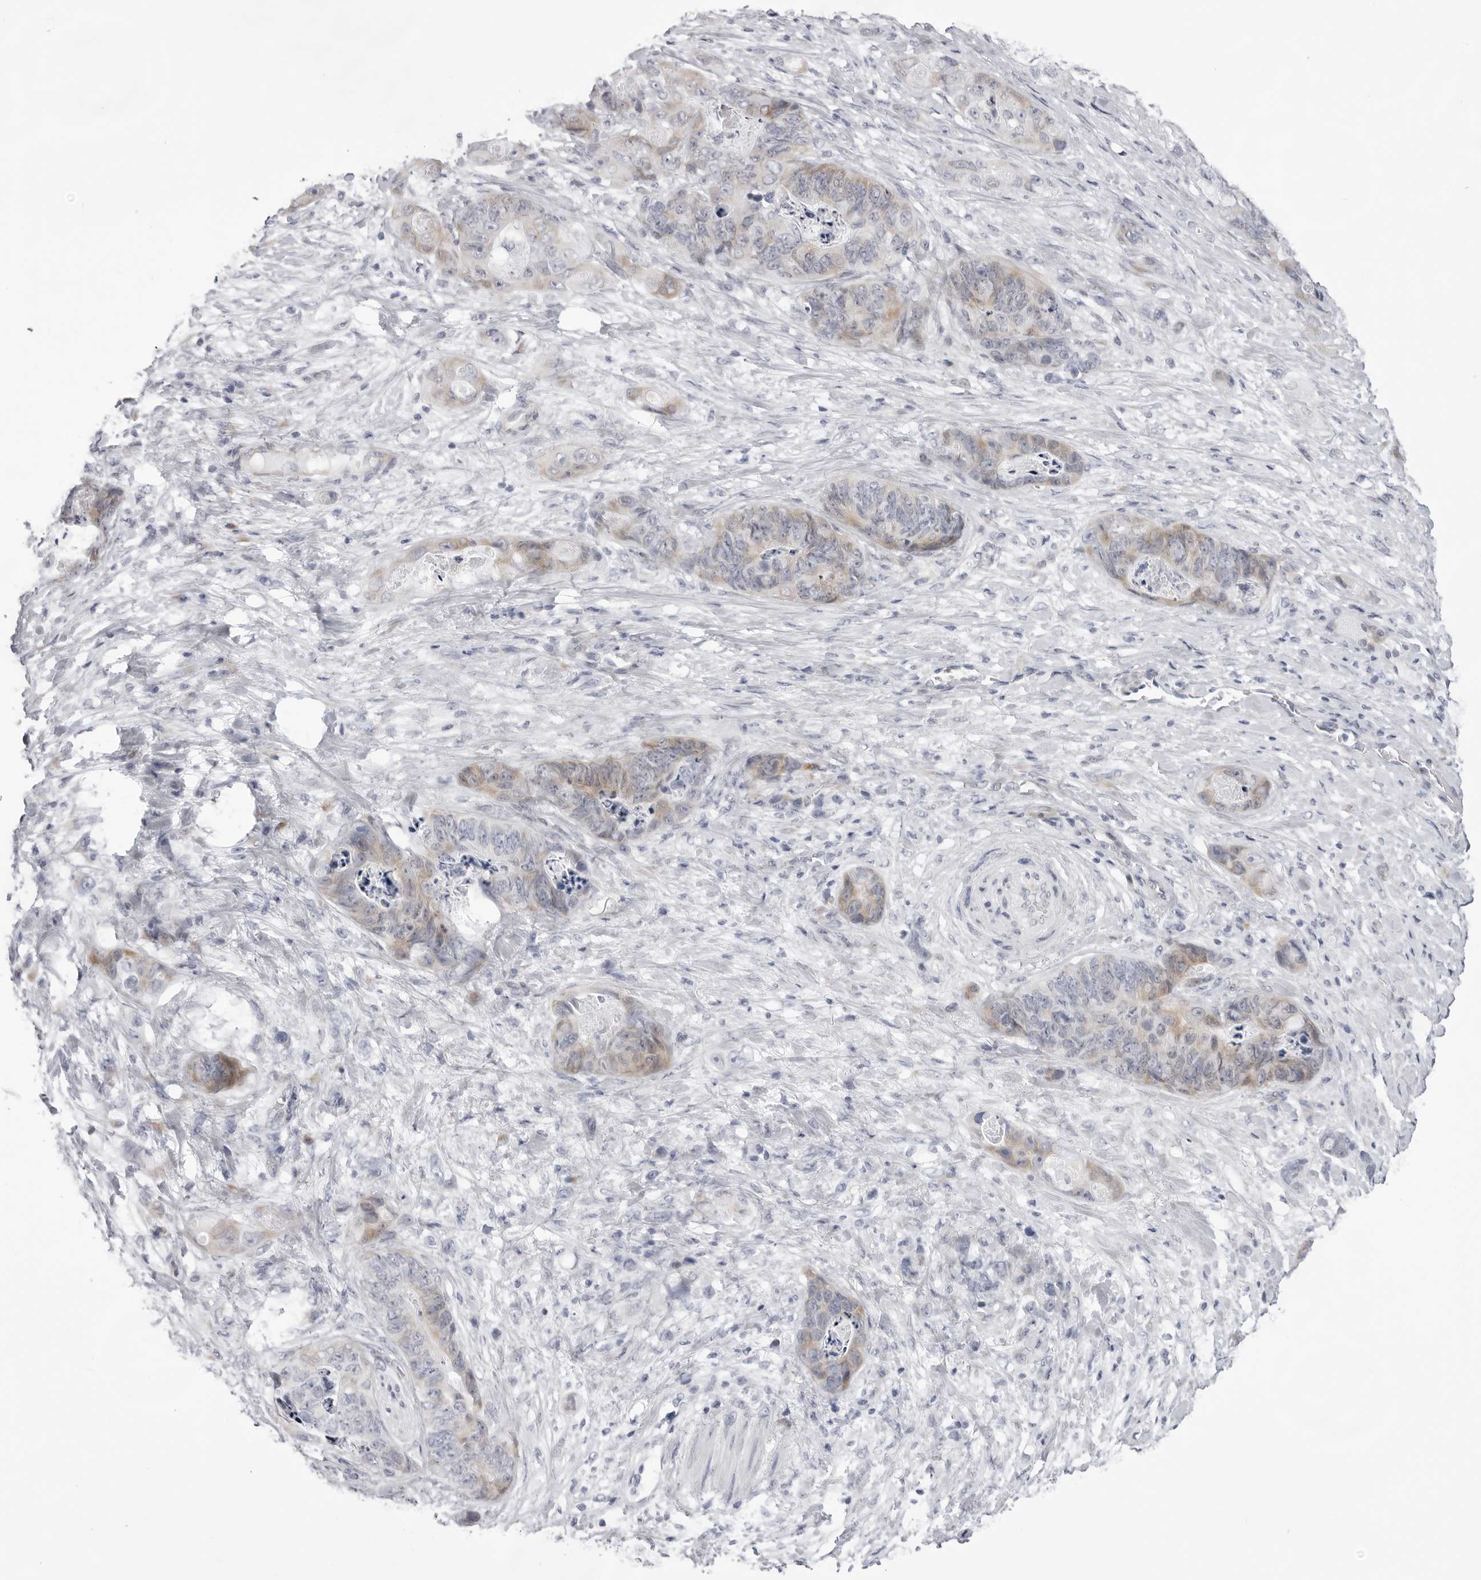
{"staining": {"intensity": "weak", "quantity": "<25%", "location": "cytoplasmic/membranous"}, "tissue": "stomach cancer", "cell_type": "Tumor cells", "image_type": "cancer", "snomed": [{"axis": "morphology", "description": "Normal tissue, NOS"}, {"axis": "morphology", "description": "Adenocarcinoma, NOS"}, {"axis": "topography", "description": "Stomach"}], "caption": "Immunohistochemistry of stomach cancer reveals no expression in tumor cells.", "gene": "SMIM2", "patient": {"sex": "female", "age": 89}}